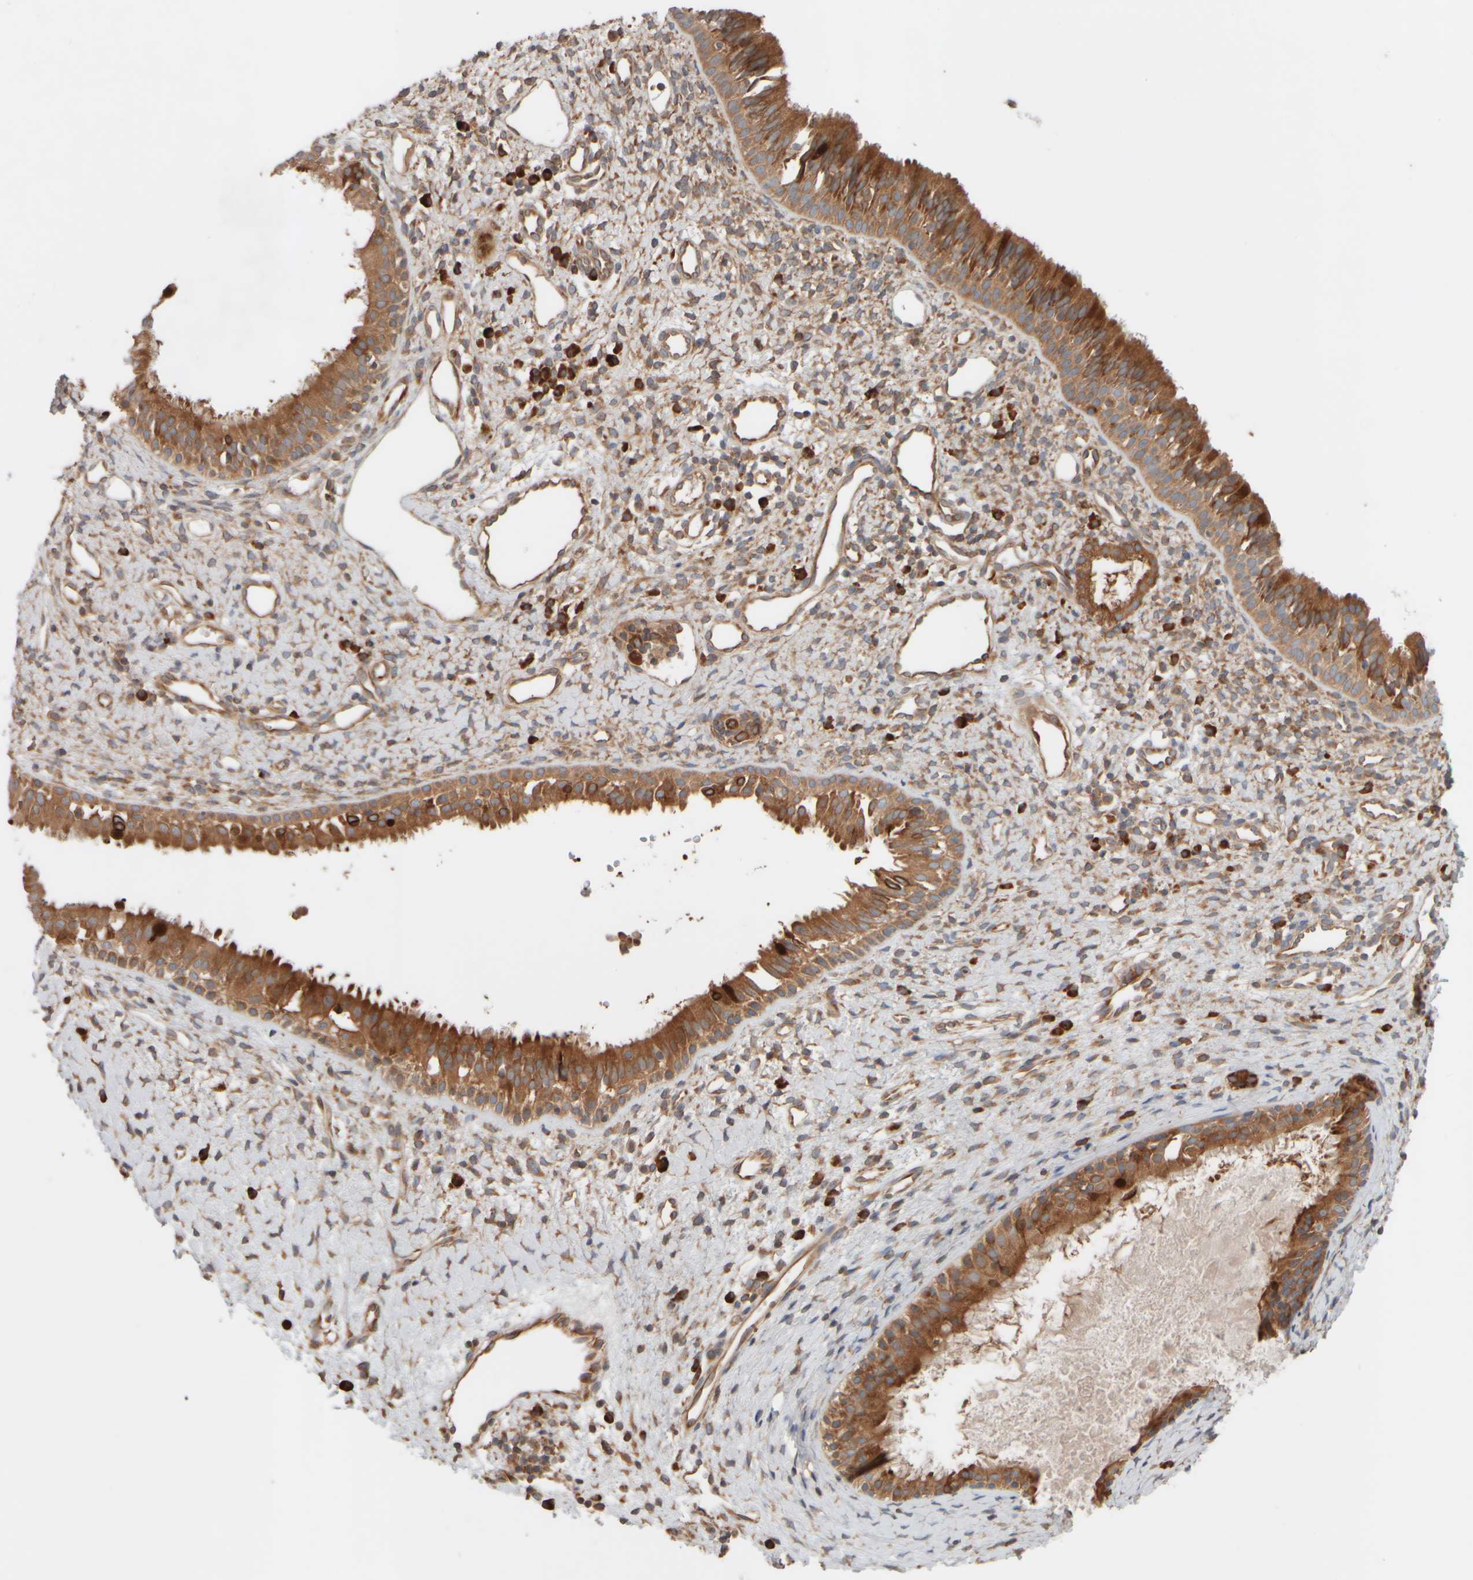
{"staining": {"intensity": "strong", "quantity": ">75%", "location": "cytoplasmic/membranous"}, "tissue": "nasopharynx", "cell_type": "Respiratory epithelial cells", "image_type": "normal", "snomed": [{"axis": "morphology", "description": "Normal tissue, NOS"}, {"axis": "topography", "description": "Nasopharynx"}], "caption": "Brown immunohistochemical staining in benign human nasopharynx demonstrates strong cytoplasmic/membranous staining in about >75% of respiratory epithelial cells.", "gene": "EIF2B3", "patient": {"sex": "male", "age": 22}}